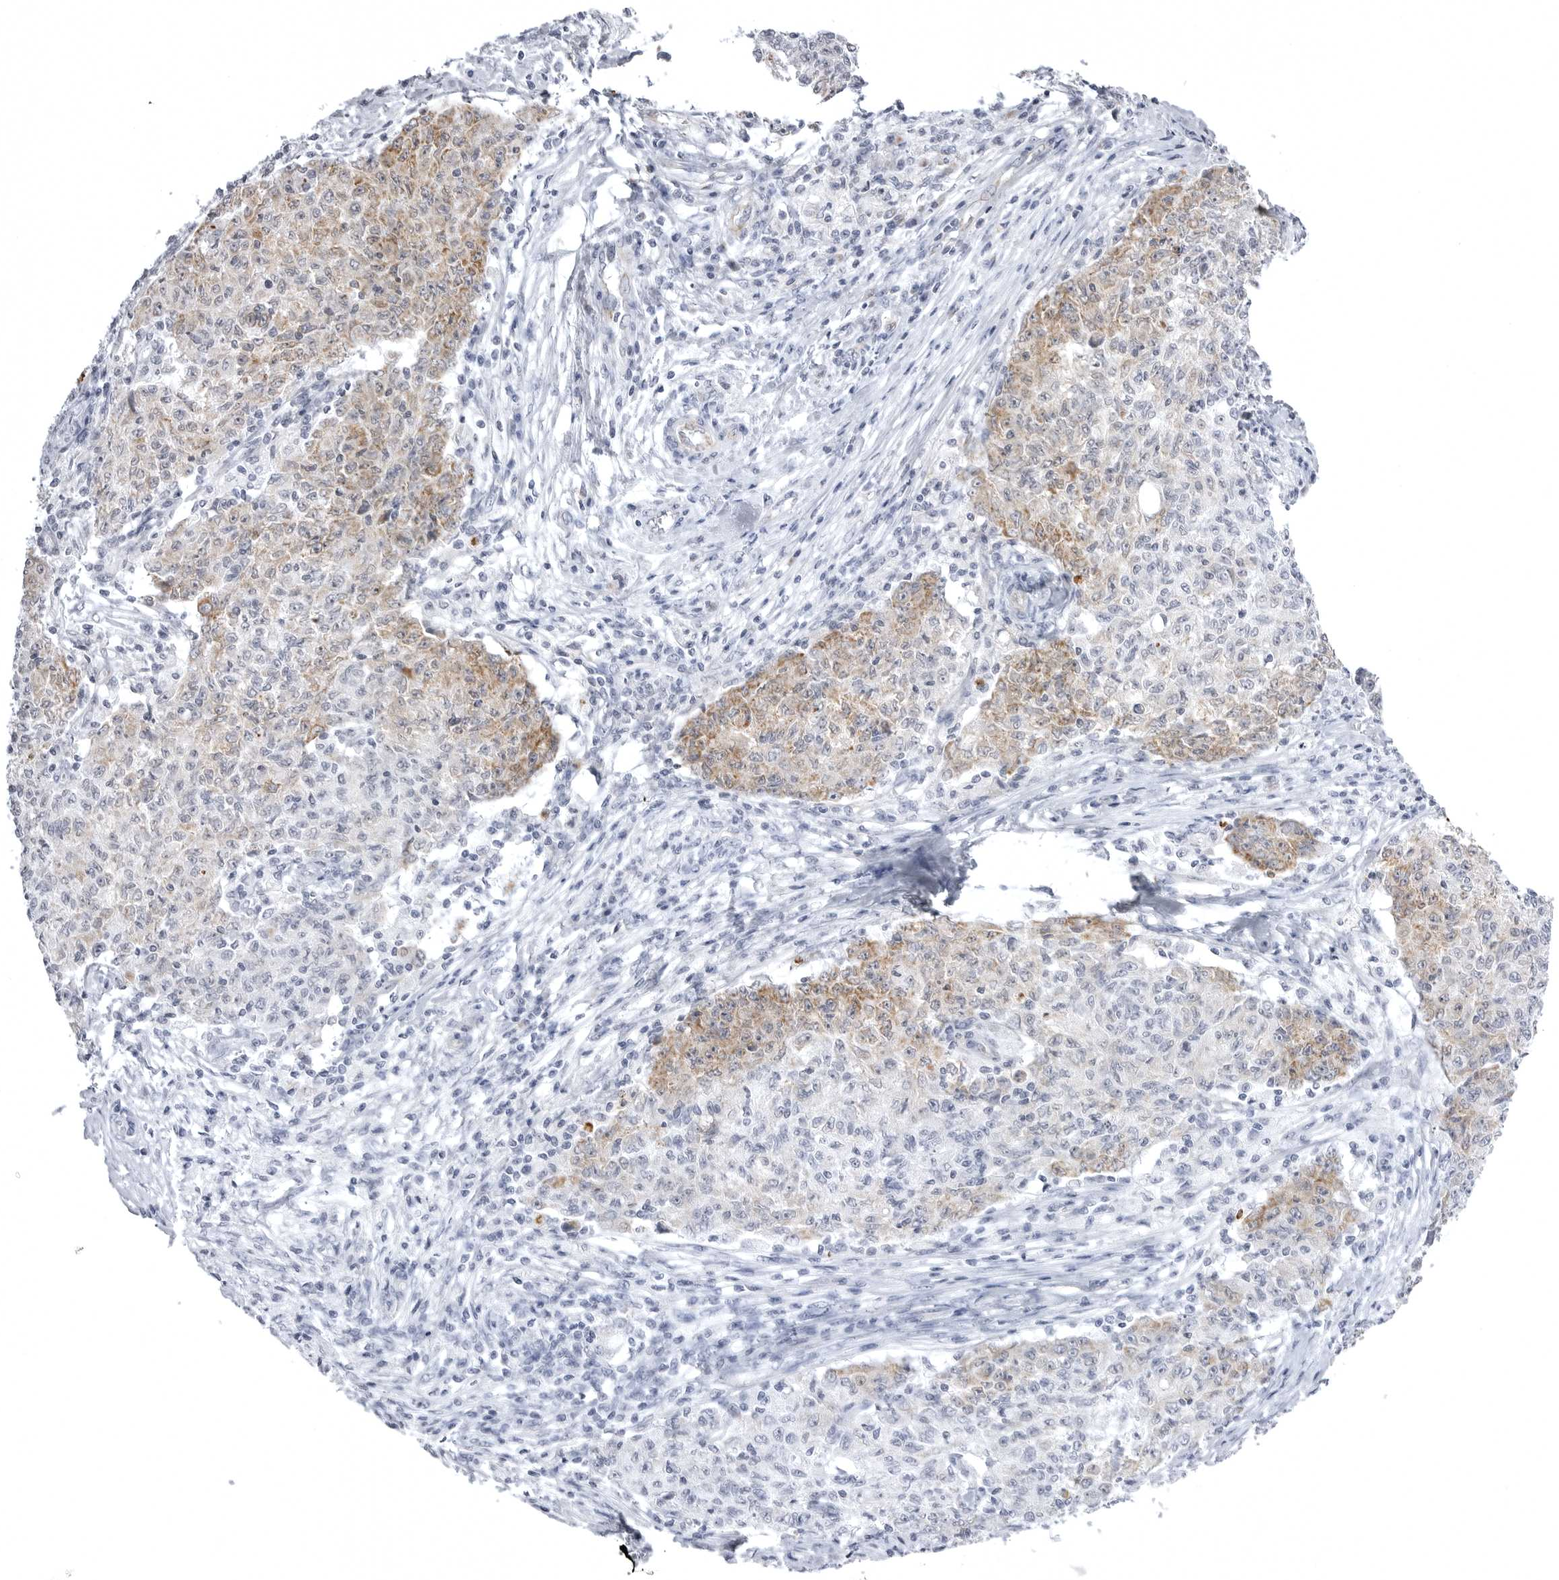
{"staining": {"intensity": "moderate", "quantity": "25%-75%", "location": "cytoplasmic/membranous"}, "tissue": "ovarian cancer", "cell_type": "Tumor cells", "image_type": "cancer", "snomed": [{"axis": "morphology", "description": "Carcinoma, endometroid"}, {"axis": "topography", "description": "Ovary"}], "caption": "Immunohistochemical staining of ovarian cancer (endometroid carcinoma) exhibits moderate cytoplasmic/membranous protein staining in about 25%-75% of tumor cells.", "gene": "TUFM", "patient": {"sex": "female", "age": 42}}